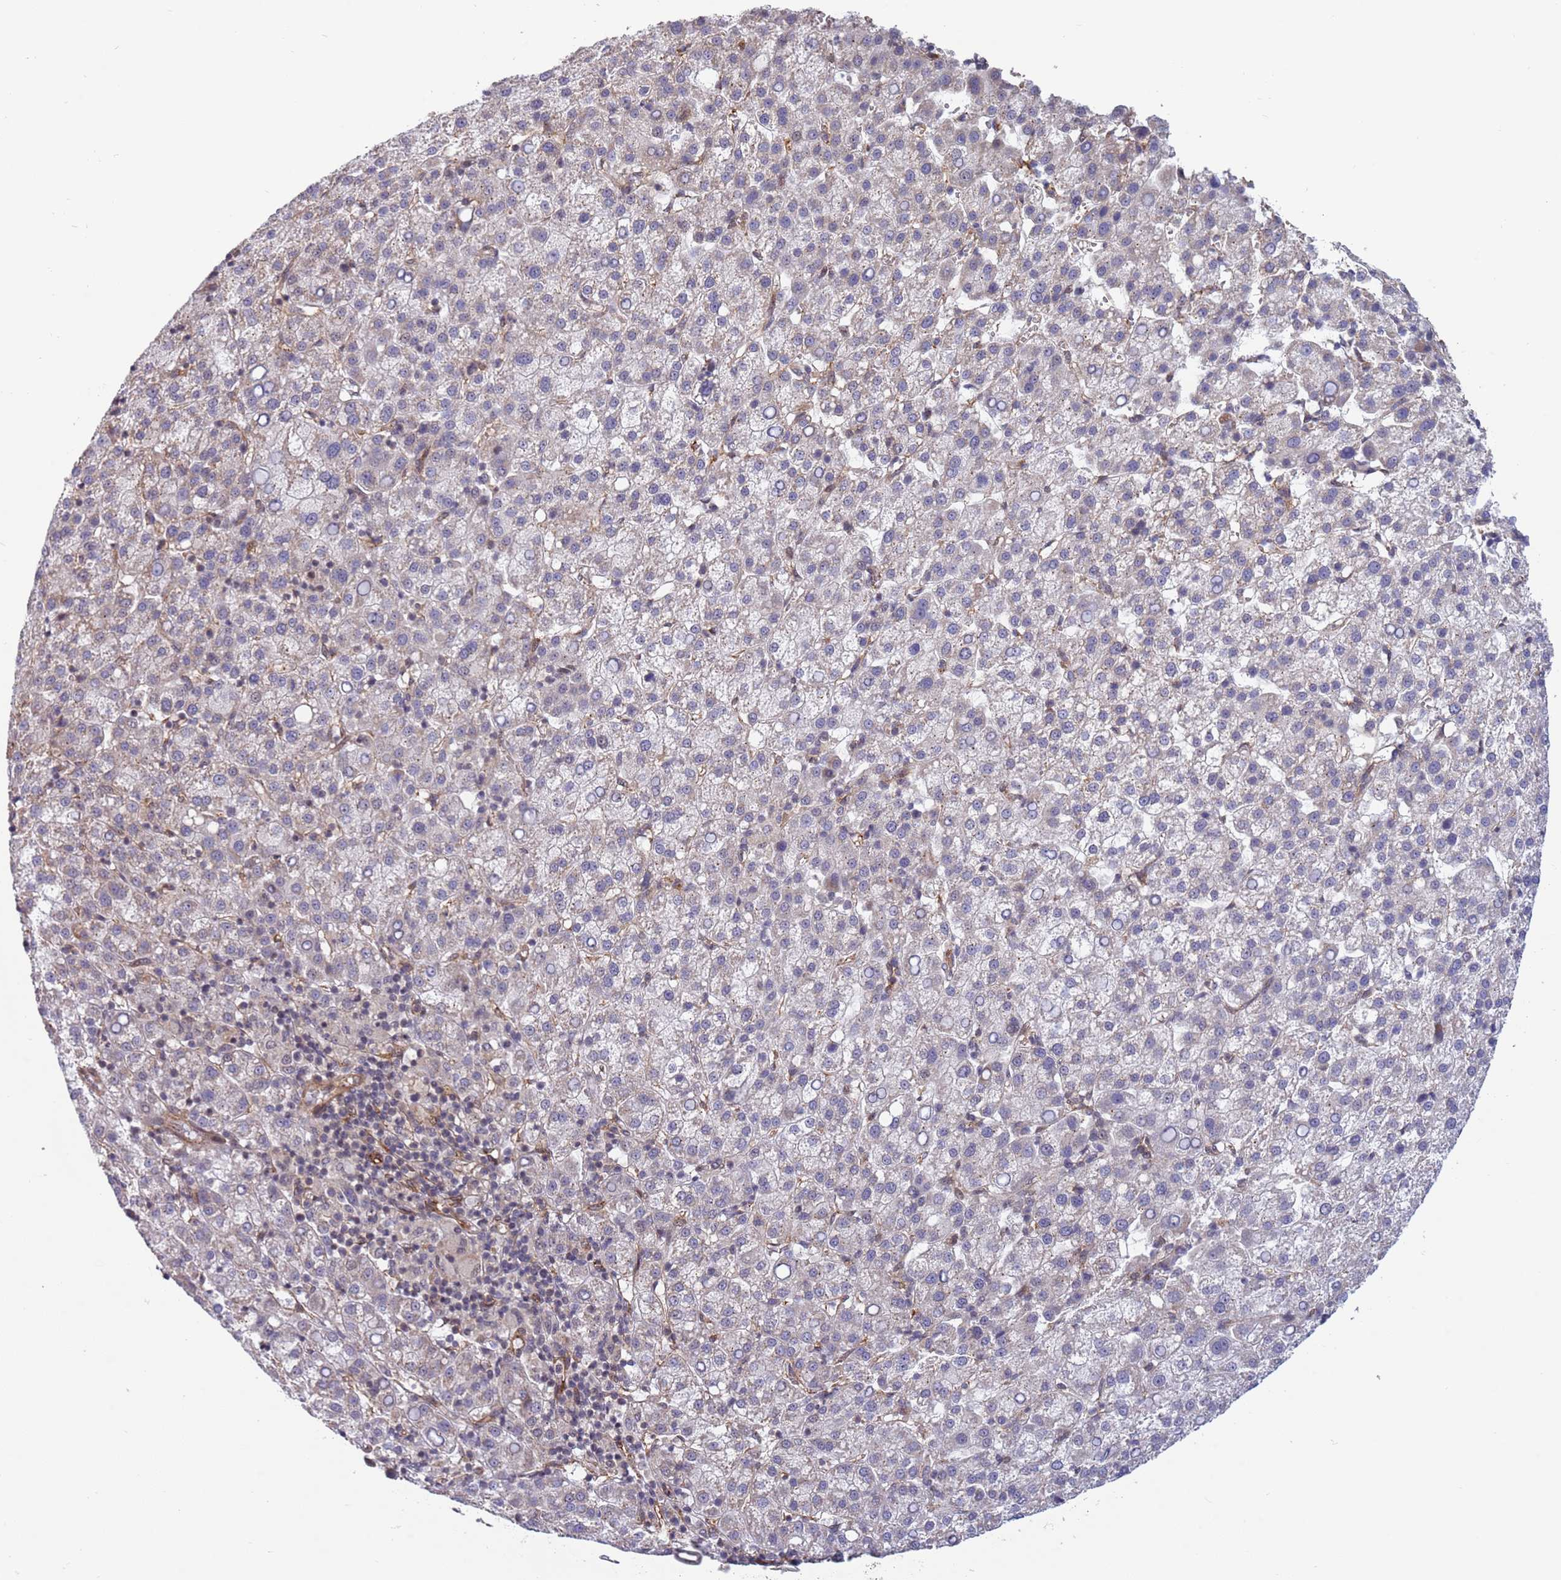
{"staining": {"intensity": "negative", "quantity": "none", "location": "none"}, "tissue": "liver cancer", "cell_type": "Tumor cells", "image_type": "cancer", "snomed": [{"axis": "morphology", "description": "Carcinoma, Hepatocellular, NOS"}, {"axis": "topography", "description": "Liver"}], "caption": "Liver hepatocellular carcinoma was stained to show a protein in brown. There is no significant expression in tumor cells. (DAB (3,3'-diaminobenzidine) IHC, high magnification).", "gene": "TBX10", "patient": {"sex": "female", "age": 58}}